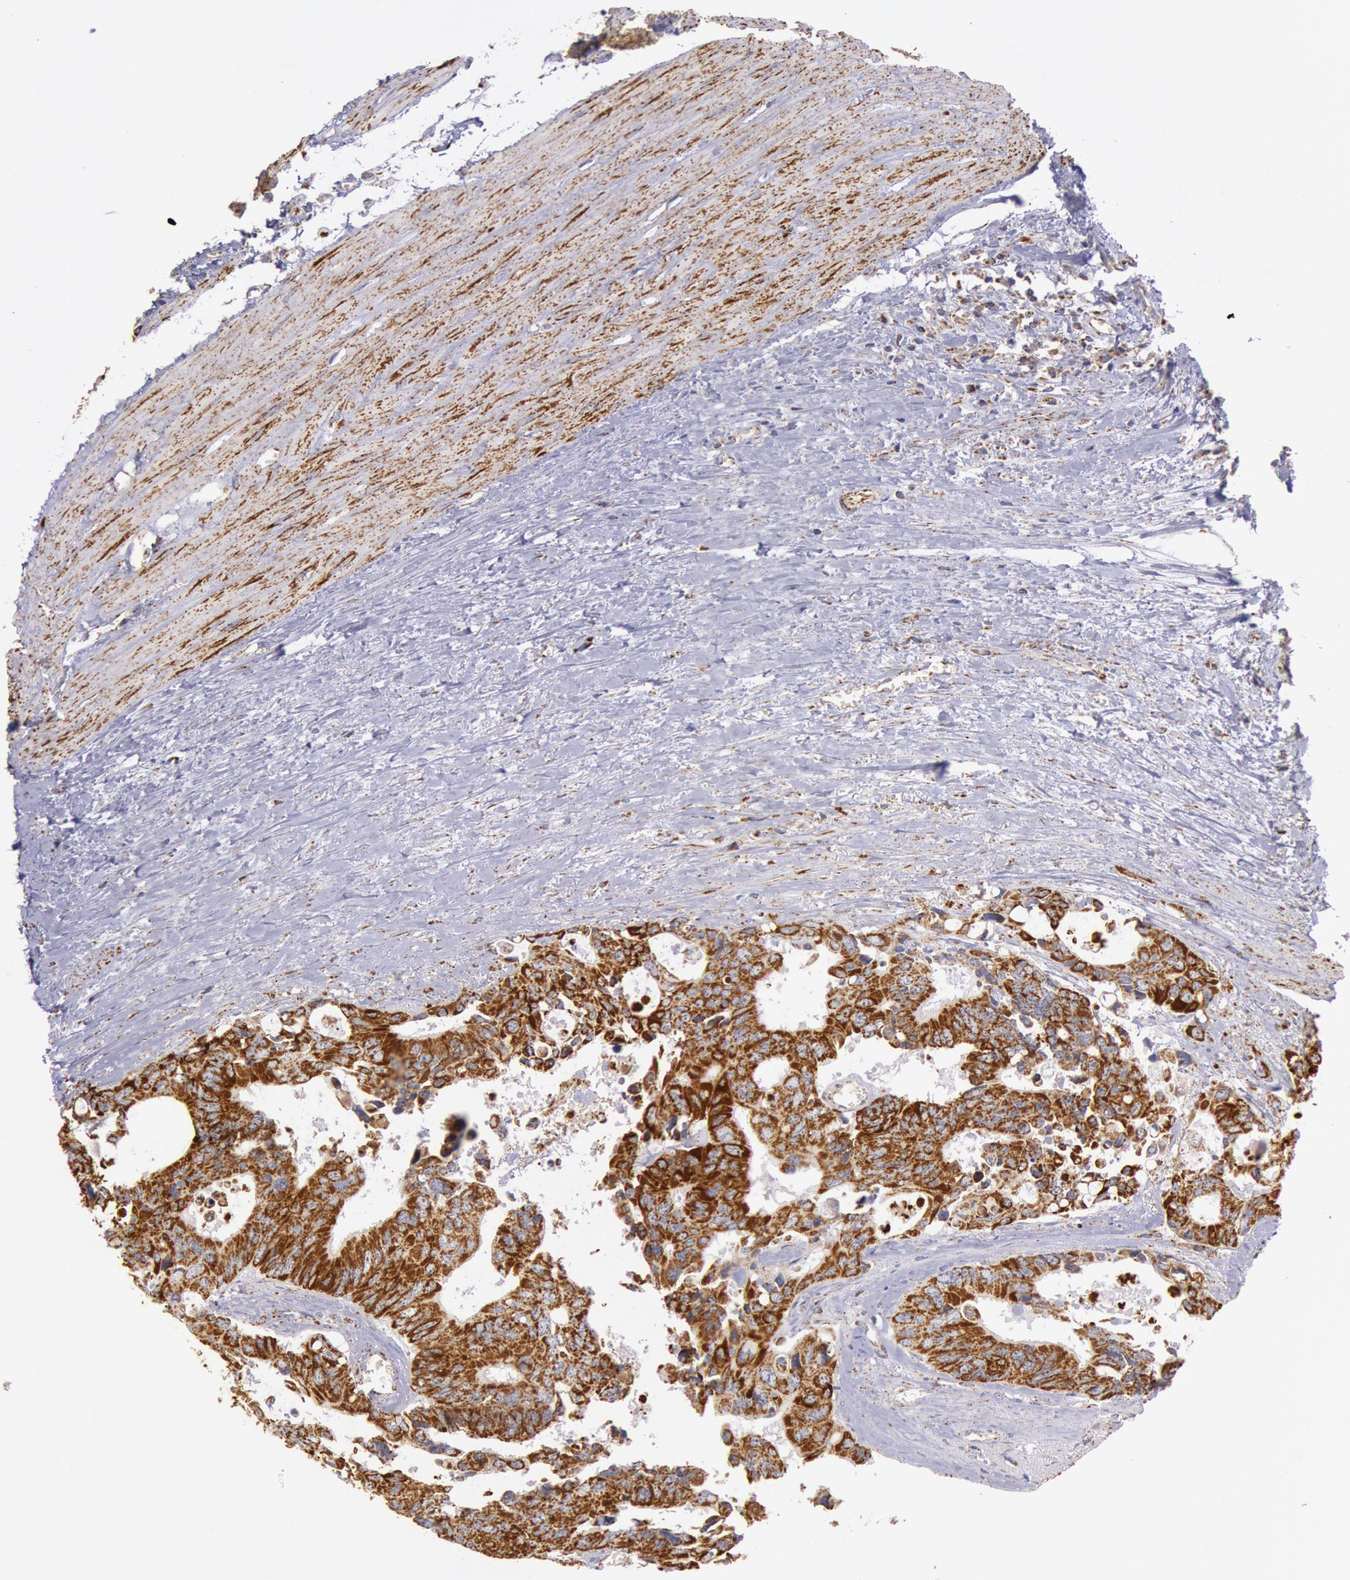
{"staining": {"intensity": "strong", "quantity": ">75%", "location": "cytoplasmic/membranous"}, "tissue": "colorectal cancer", "cell_type": "Tumor cells", "image_type": "cancer", "snomed": [{"axis": "morphology", "description": "Adenocarcinoma, NOS"}, {"axis": "topography", "description": "Rectum"}], "caption": "Brown immunohistochemical staining in colorectal cancer displays strong cytoplasmic/membranous staining in approximately >75% of tumor cells.", "gene": "CYC1", "patient": {"sex": "male", "age": 76}}